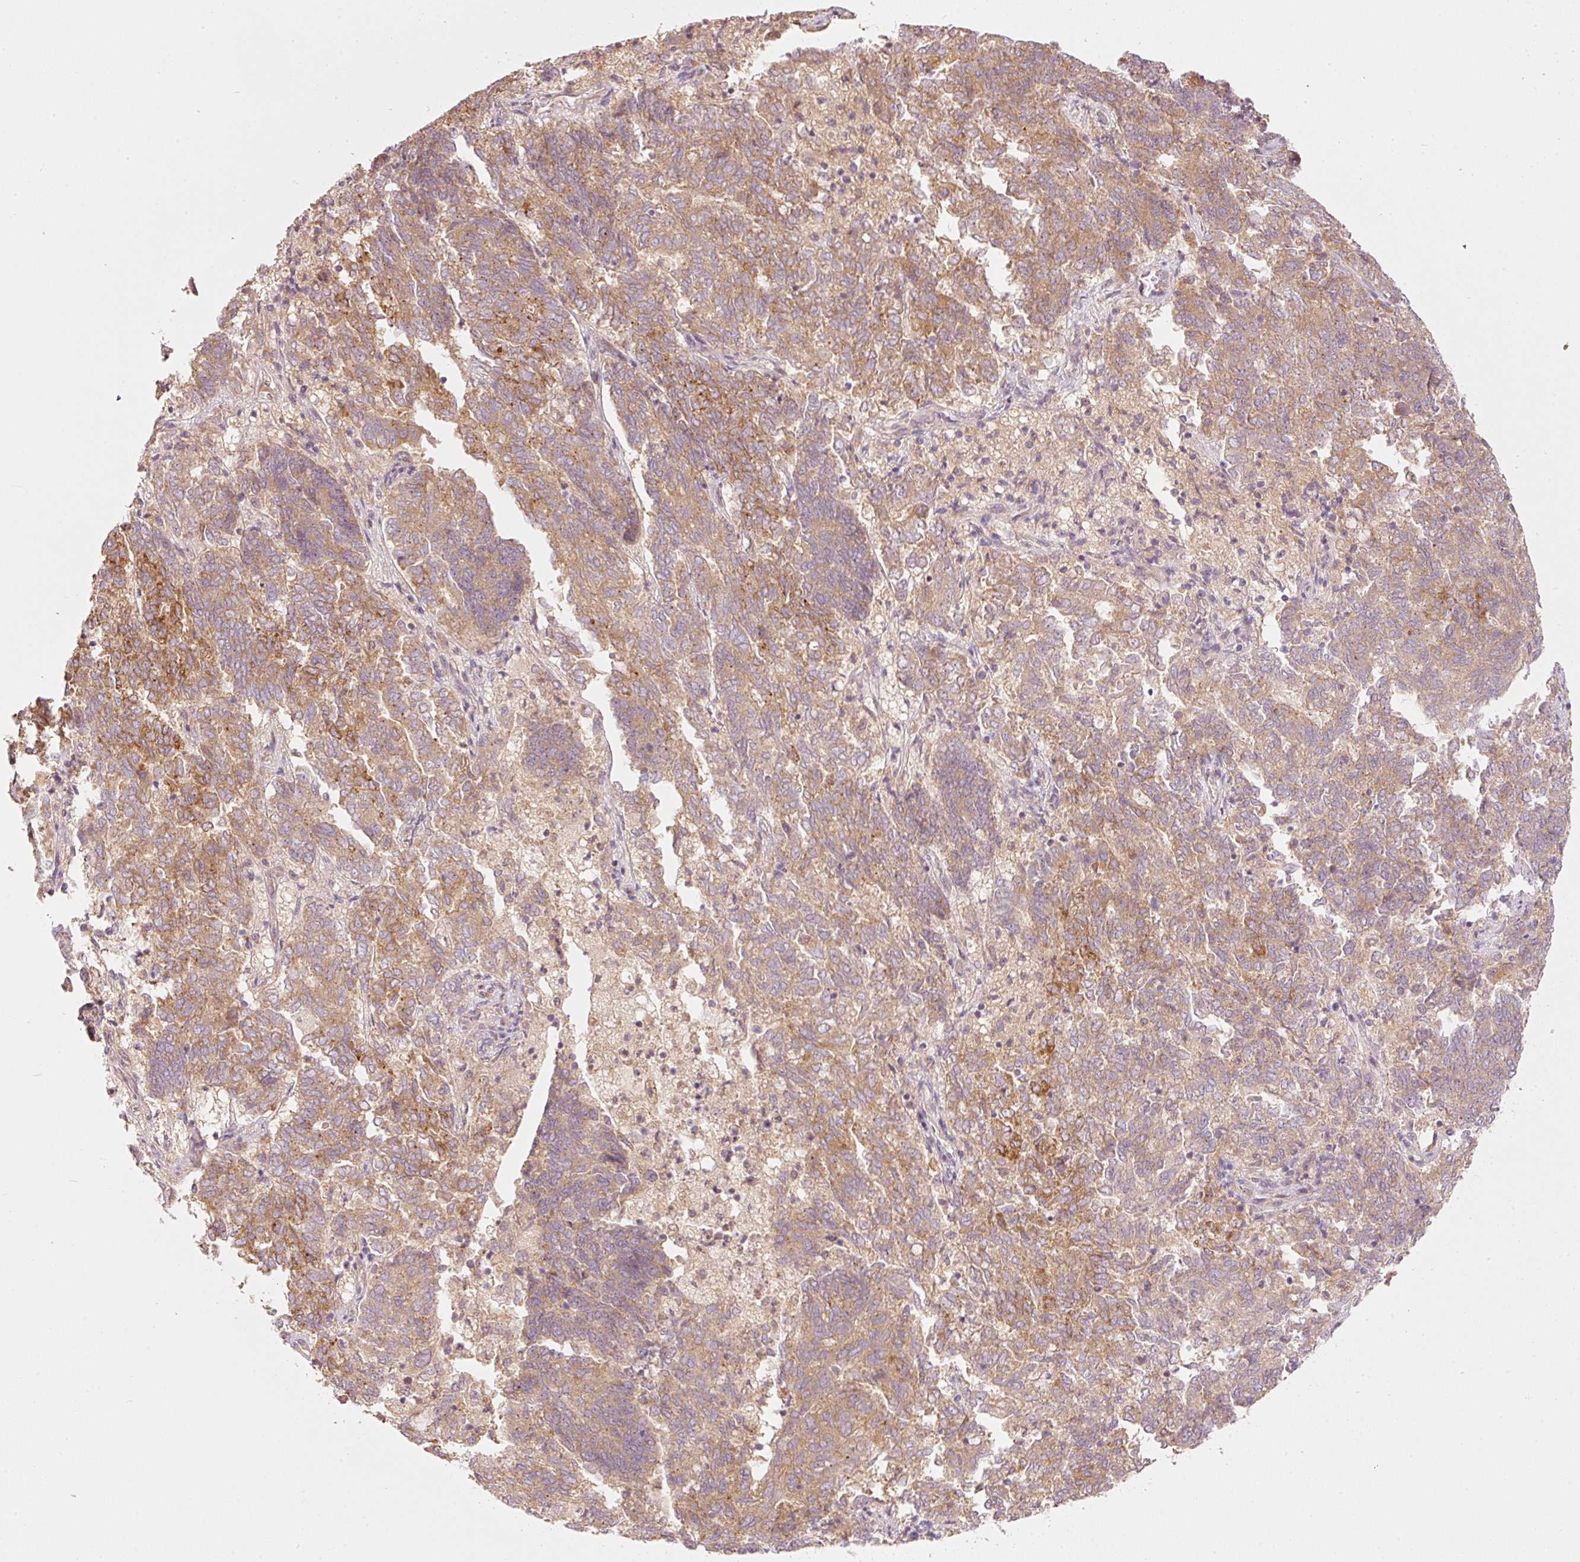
{"staining": {"intensity": "moderate", "quantity": "25%-75%", "location": "cytoplasmic/membranous"}, "tissue": "endometrial cancer", "cell_type": "Tumor cells", "image_type": "cancer", "snomed": [{"axis": "morphology", "description": "Adenocarcinoma, NOS"}, {"axis": "topography", "description": "Endometrium"}], "caption": "Immunohistochemistry (IHC) micrograph of neoplastic tissue: human endometrial cancer stained using immunohistochemistry (IHC) demonstrates medium levels of moderate protein expression localized specifically in the cytoplasmic/membranous of tumor cells, appearing as a cytoplasmic/membranous brown color.", "gene": "MAP10", "patient": {"sex": "female", "age": 80}}